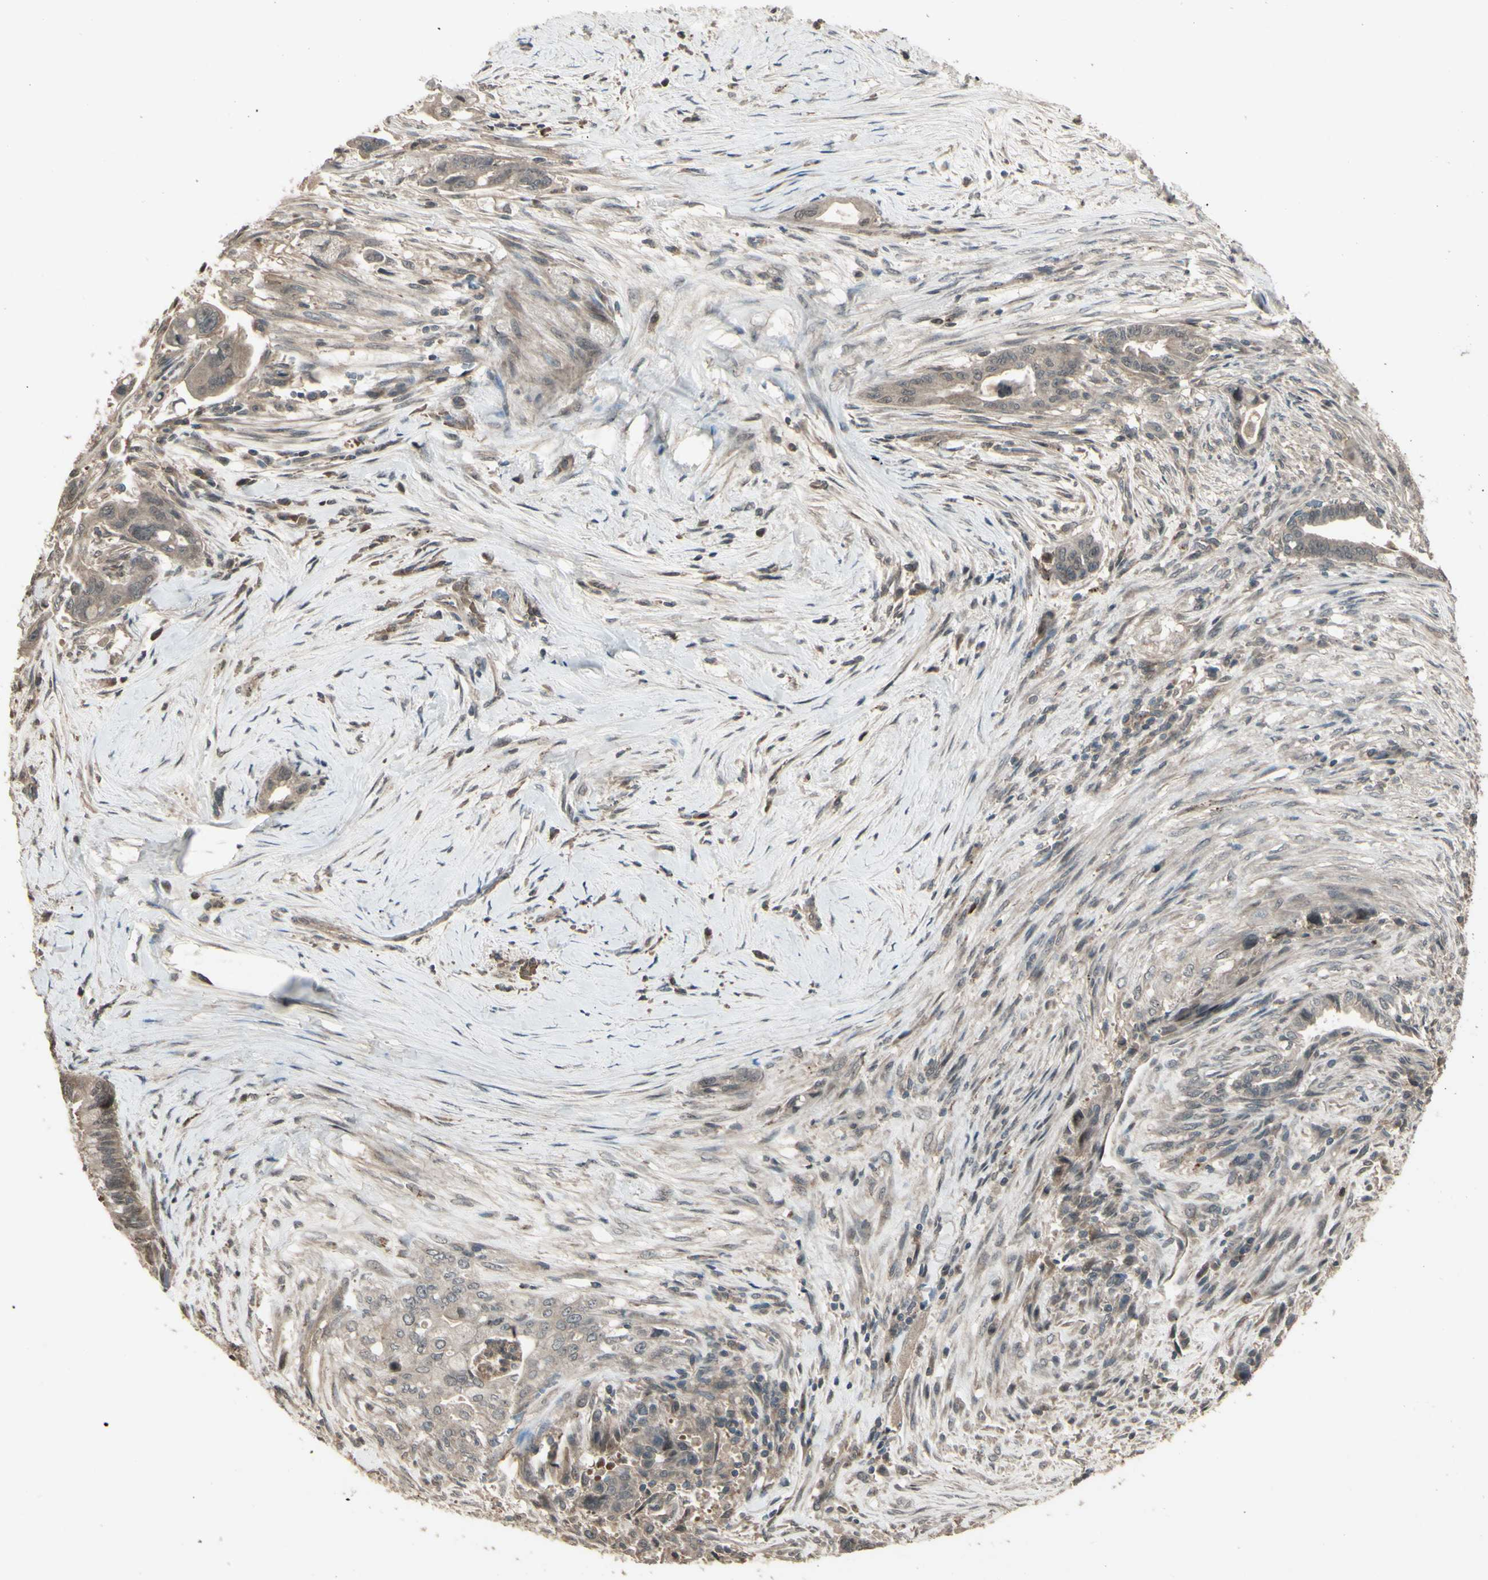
{"staining": {"intensity": "weak", "quantity": ">75%", "location": "cytoplasmic/membranous"}, "tissue": "pancreatic cancer", "cell_type": "Tumor cells", "image_type": "cancer", "snomed": [{"axis": "morphology", "description": "Adenocarcinoma, NOS"}, {"axis": "topography", "description": "Pancreas"}], "caption": "Approximately >75% of tumor cells in human adenocarcinoma (pancreatic) show weak cytoplasmic/membranous protein staining as visualized by brown immunohistochemical staining.", "gene": "GNAS", "patient": {"sex": "male", "age": 70}}